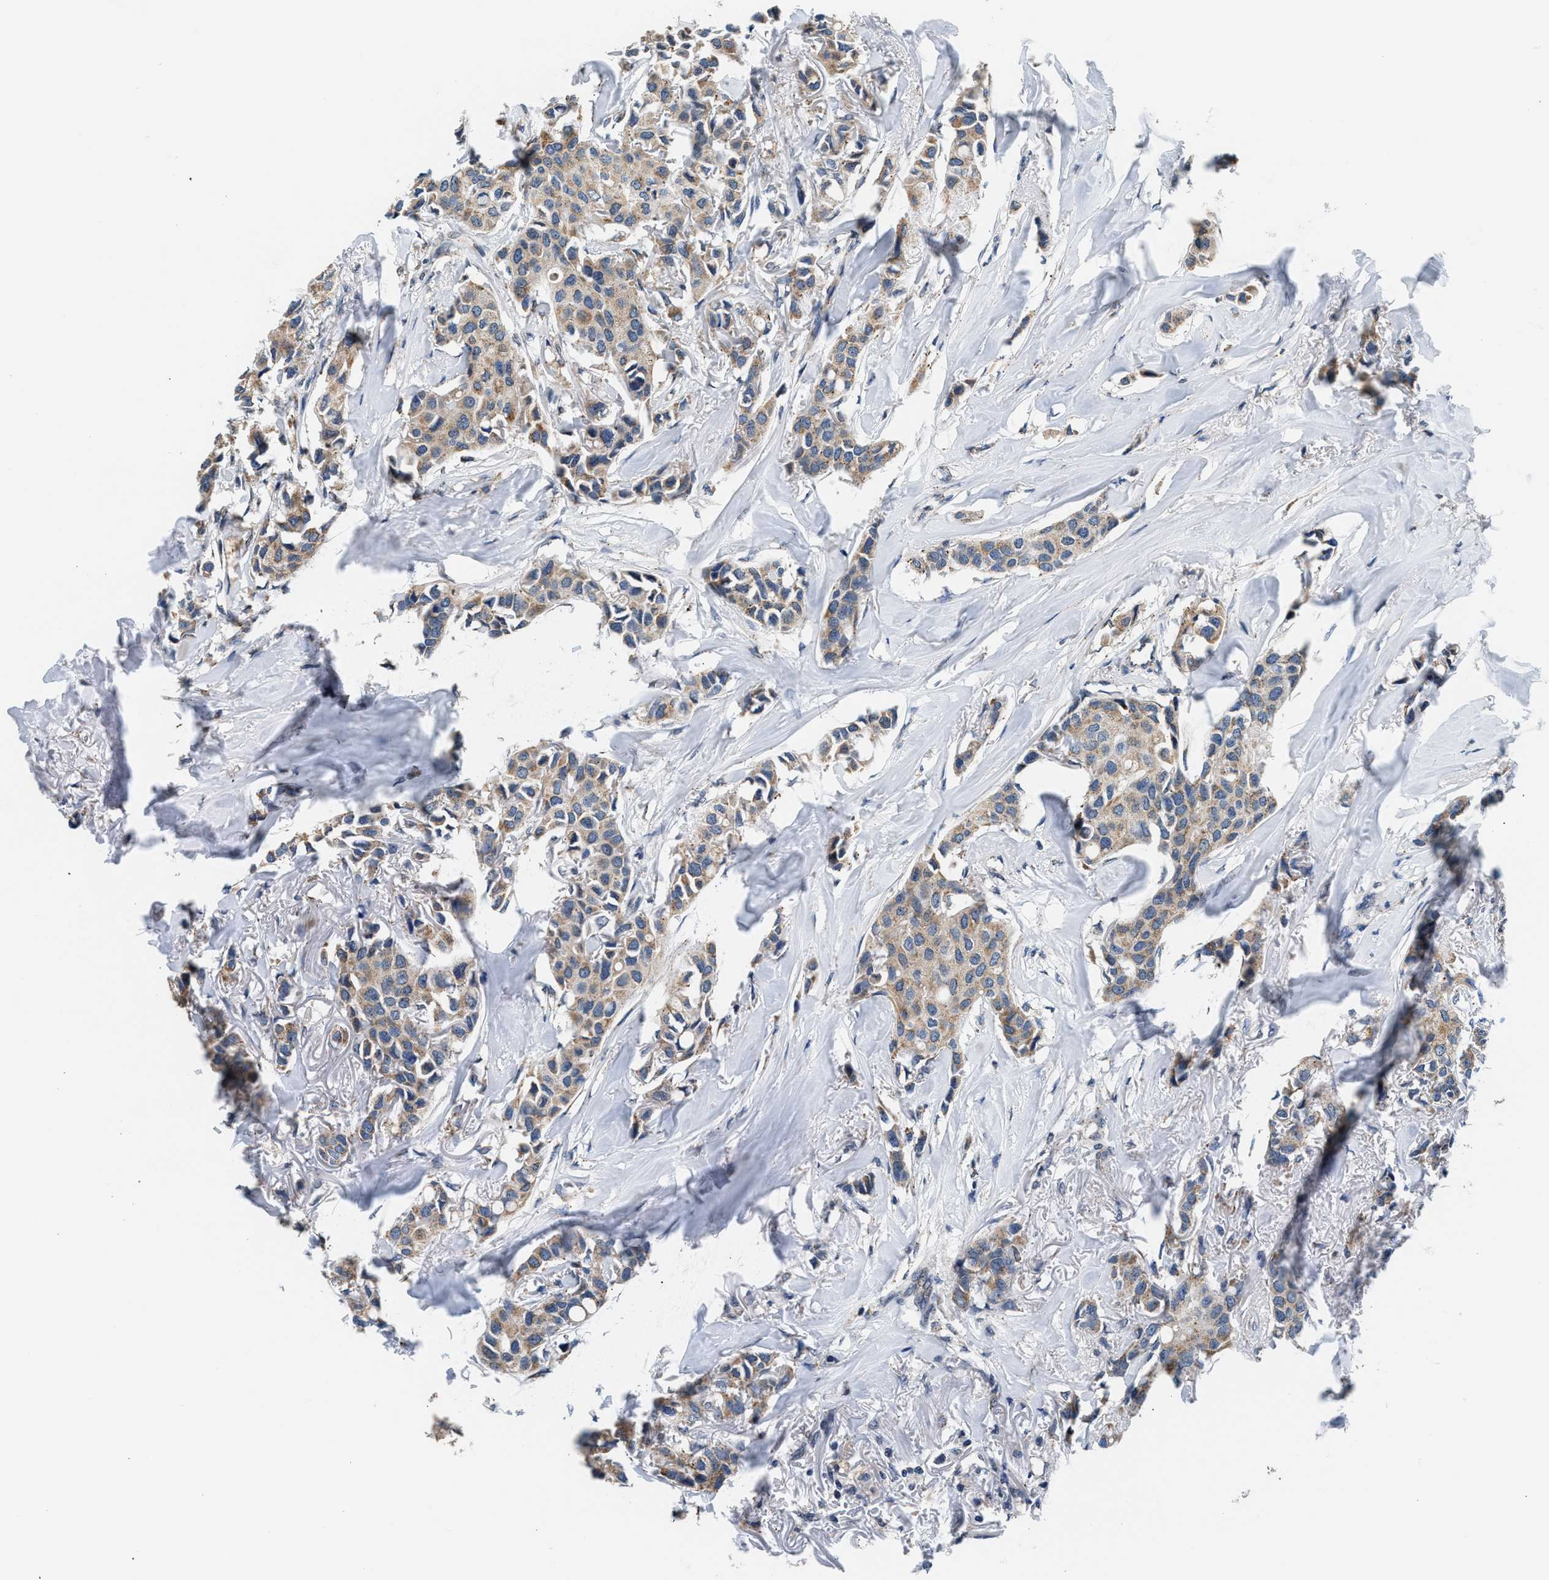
{"staining": {"intensity": "weak", "quantity": ">75%", "location": "cytoplasmic/membranous"}, "tissue": "breast cancer", "cell_type": "Tumor cells", "image_type": "cancer", "snomed": [{"axis": "morphology", "description": "Duct carcinoma"}, {"axis": "topography", "description": "Breast"}], "caption": "Immunohistochemical staining of human breast invasive ductal carcinoma displays weak cytoplasmic/membranous protein staining in approximately >75% of tumor cells.", "gene": "KCNMB2", "patient": {"sex": "female", "age": 80}}